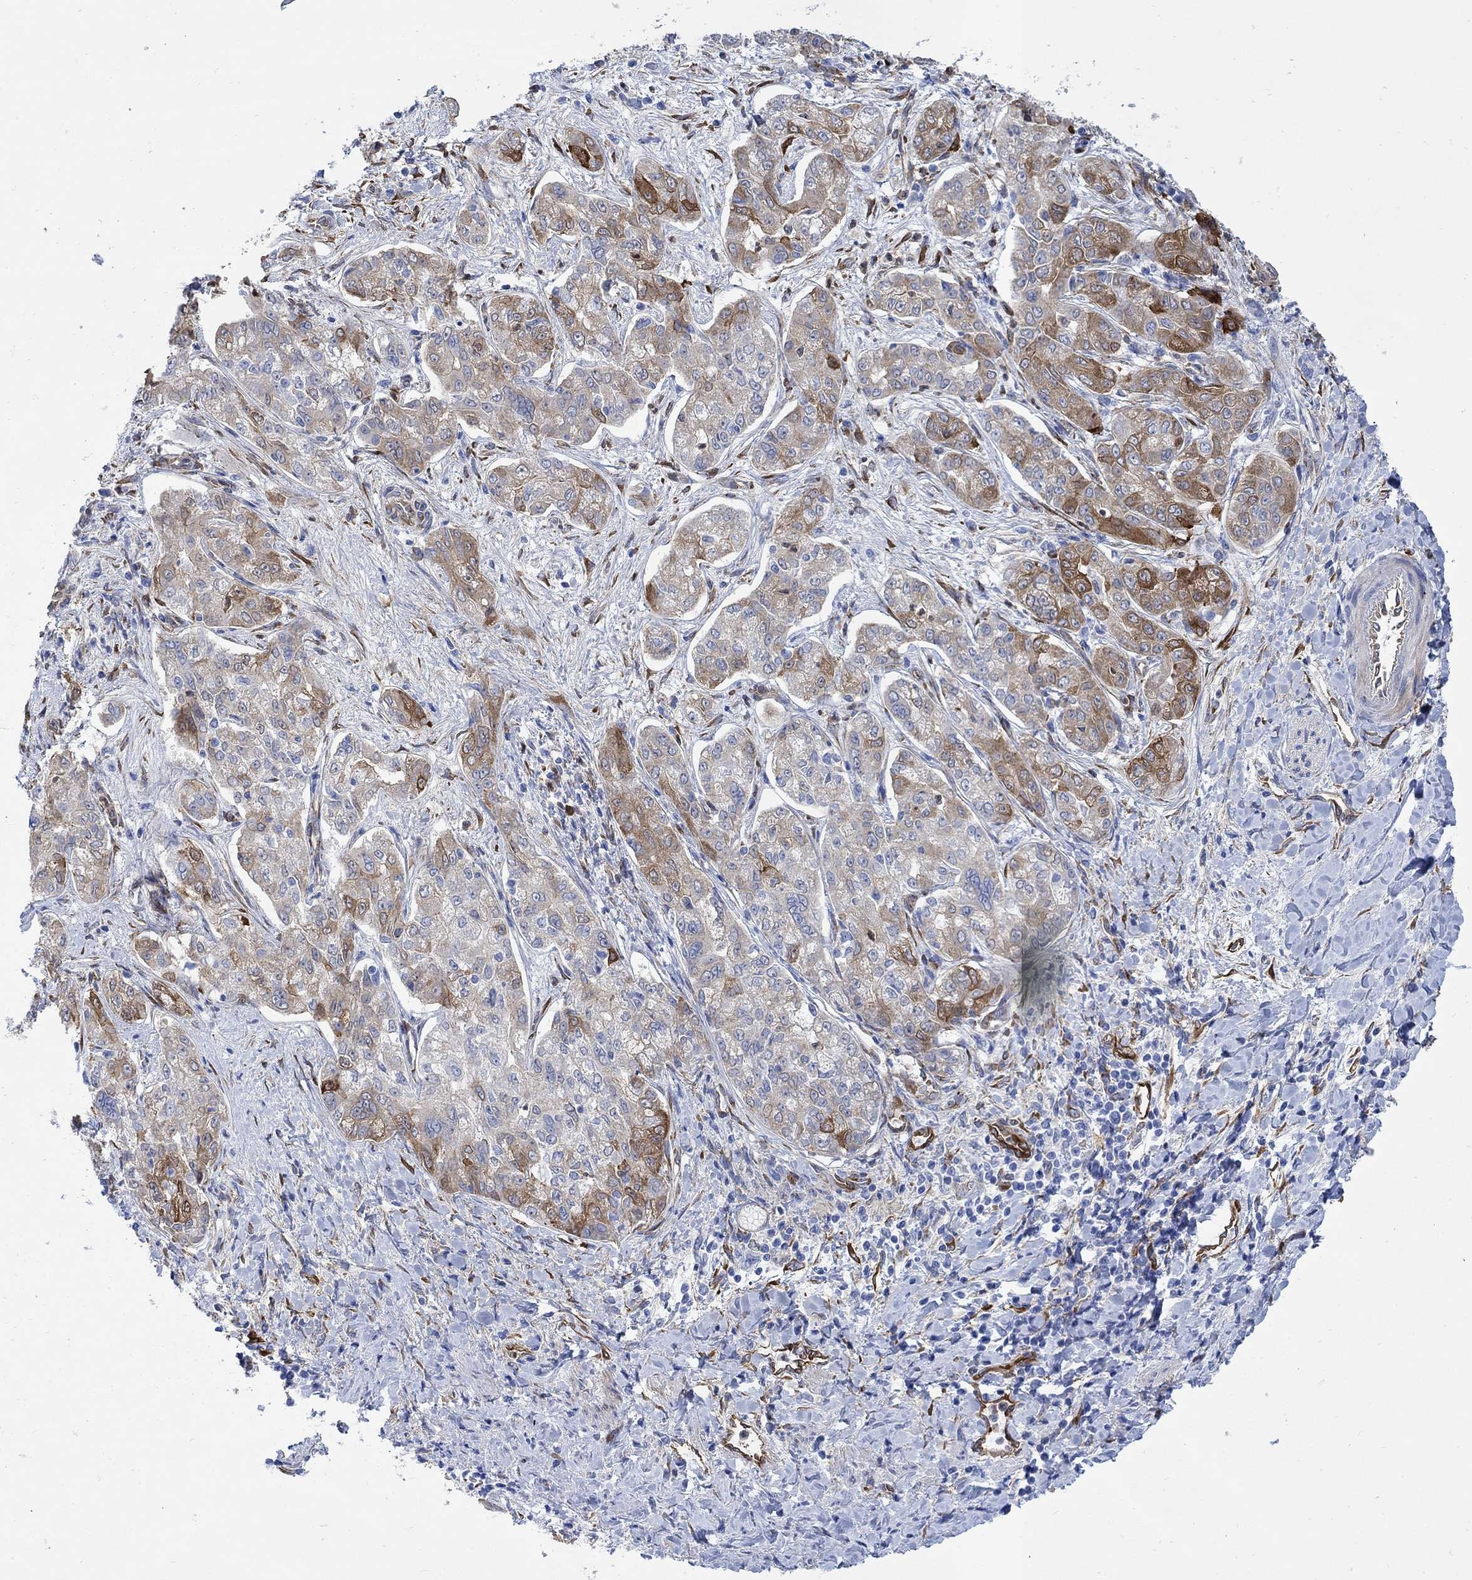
{"staining": {"intensity": "strong", "quantity": "<25%", "location": "cytoplasmic/membranous"}, "tissue": "liver cancer", "cell_type": "Tumor cells", "image_type": "cancer", "snomed": [{"axis": "morphology", "description": "Cholangiocarcinoma"}, {"axis": "topography", "description": "Liver"}], "caption": "Strong cytoplasmic/membranous expression for a protein is appreciated in about <25% of tumor cells of cholangiocarcinoma (liver) using IHC.", "gene": "TGM2", "patient": {"sex": "female", "age": 47}}